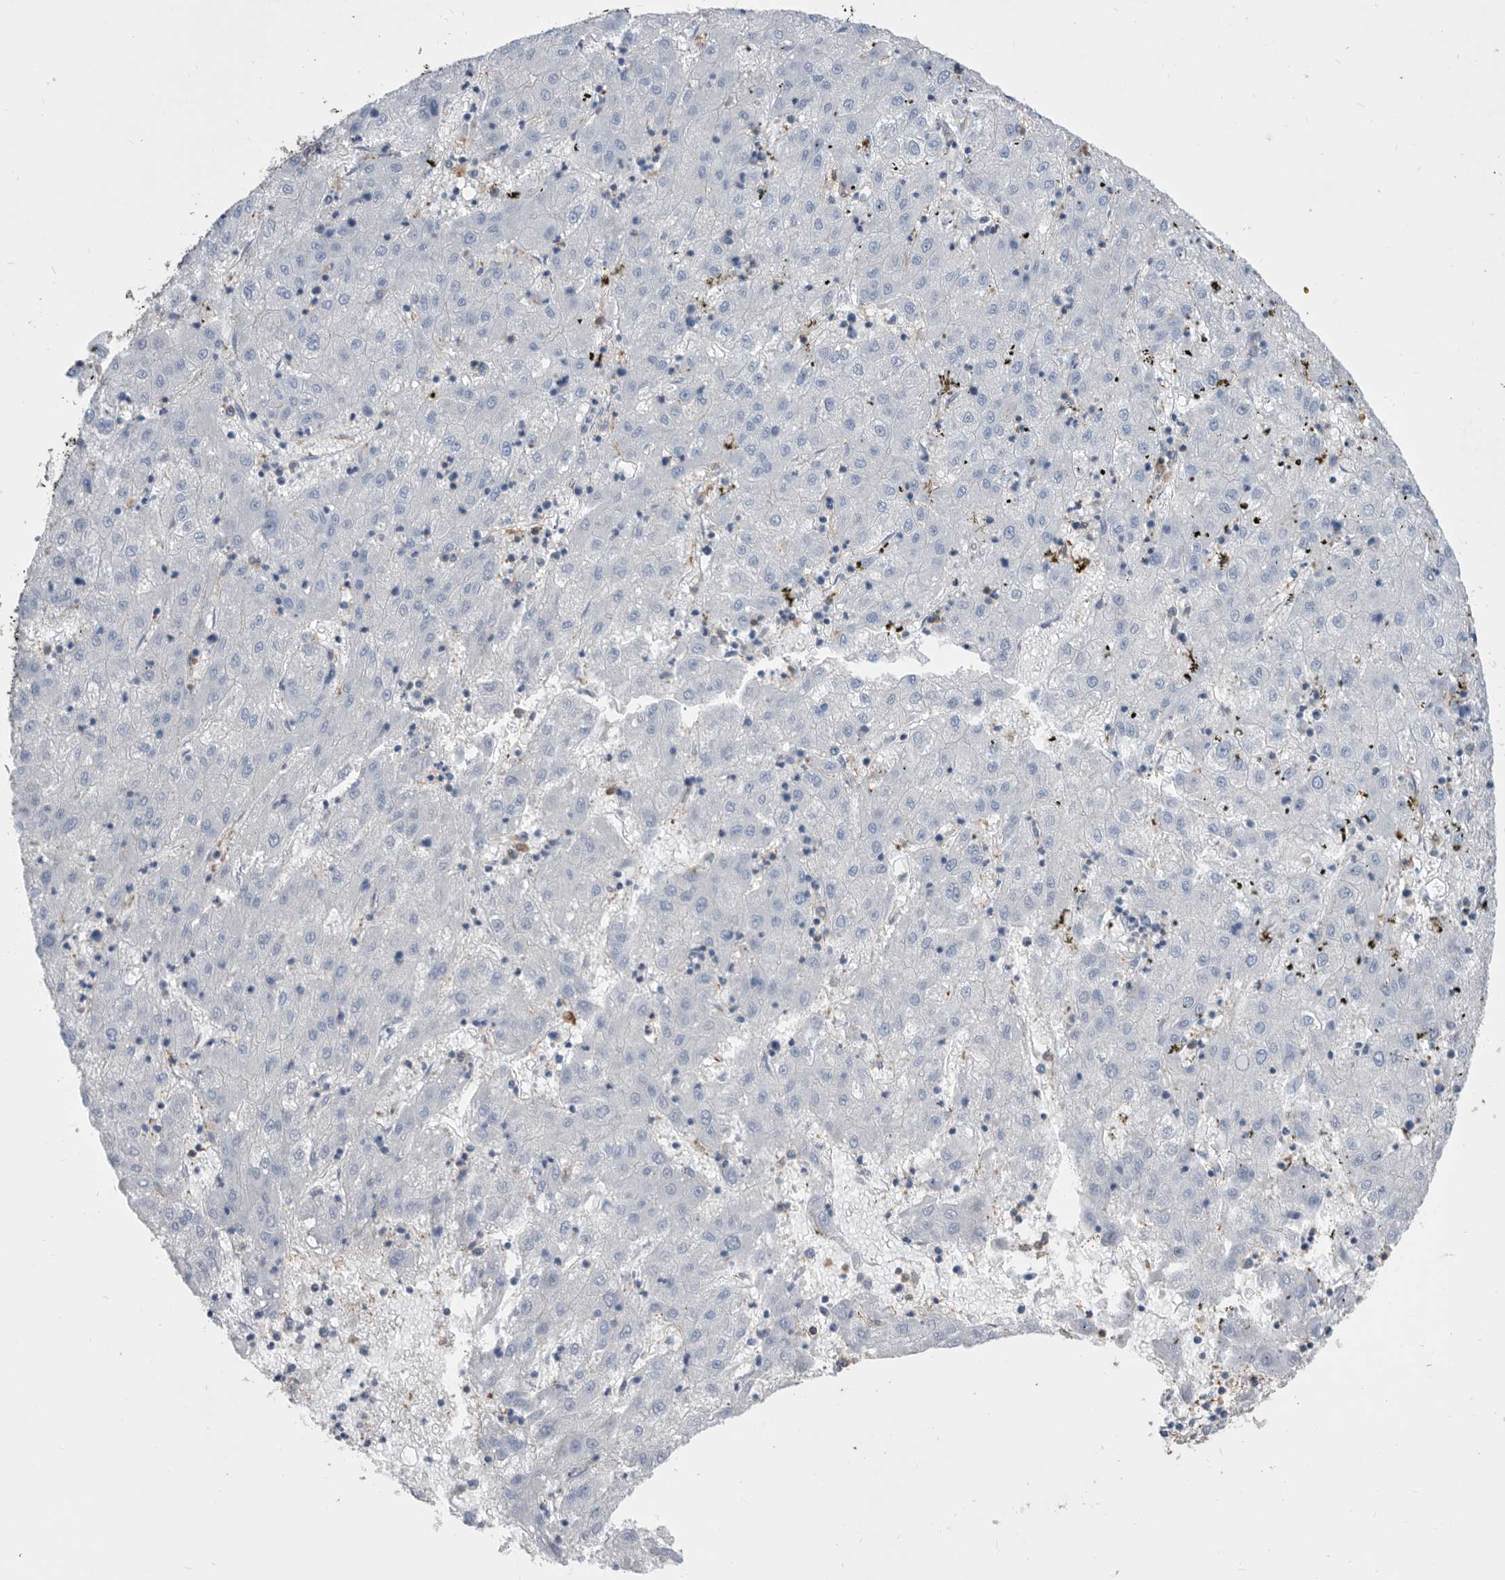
{"staining": {"intensity": "negative", "quantity": "none", "location": "none"}, "tissue": "liver cancer", "cell_type": "Tumor cells", "image_type": "cancer", "snomed": [{"axis": "morphology", "description": "Carcinoma, Hepatocellular, NOS"}, {"axis": "topography", "description": "Liver"}], "caption": "Immunohistochemical staining of liver cancer exhibits no significant staining in tumor cells.", "gene": "MS4A4A", "patient": {"sex": "male", "age": 72}}